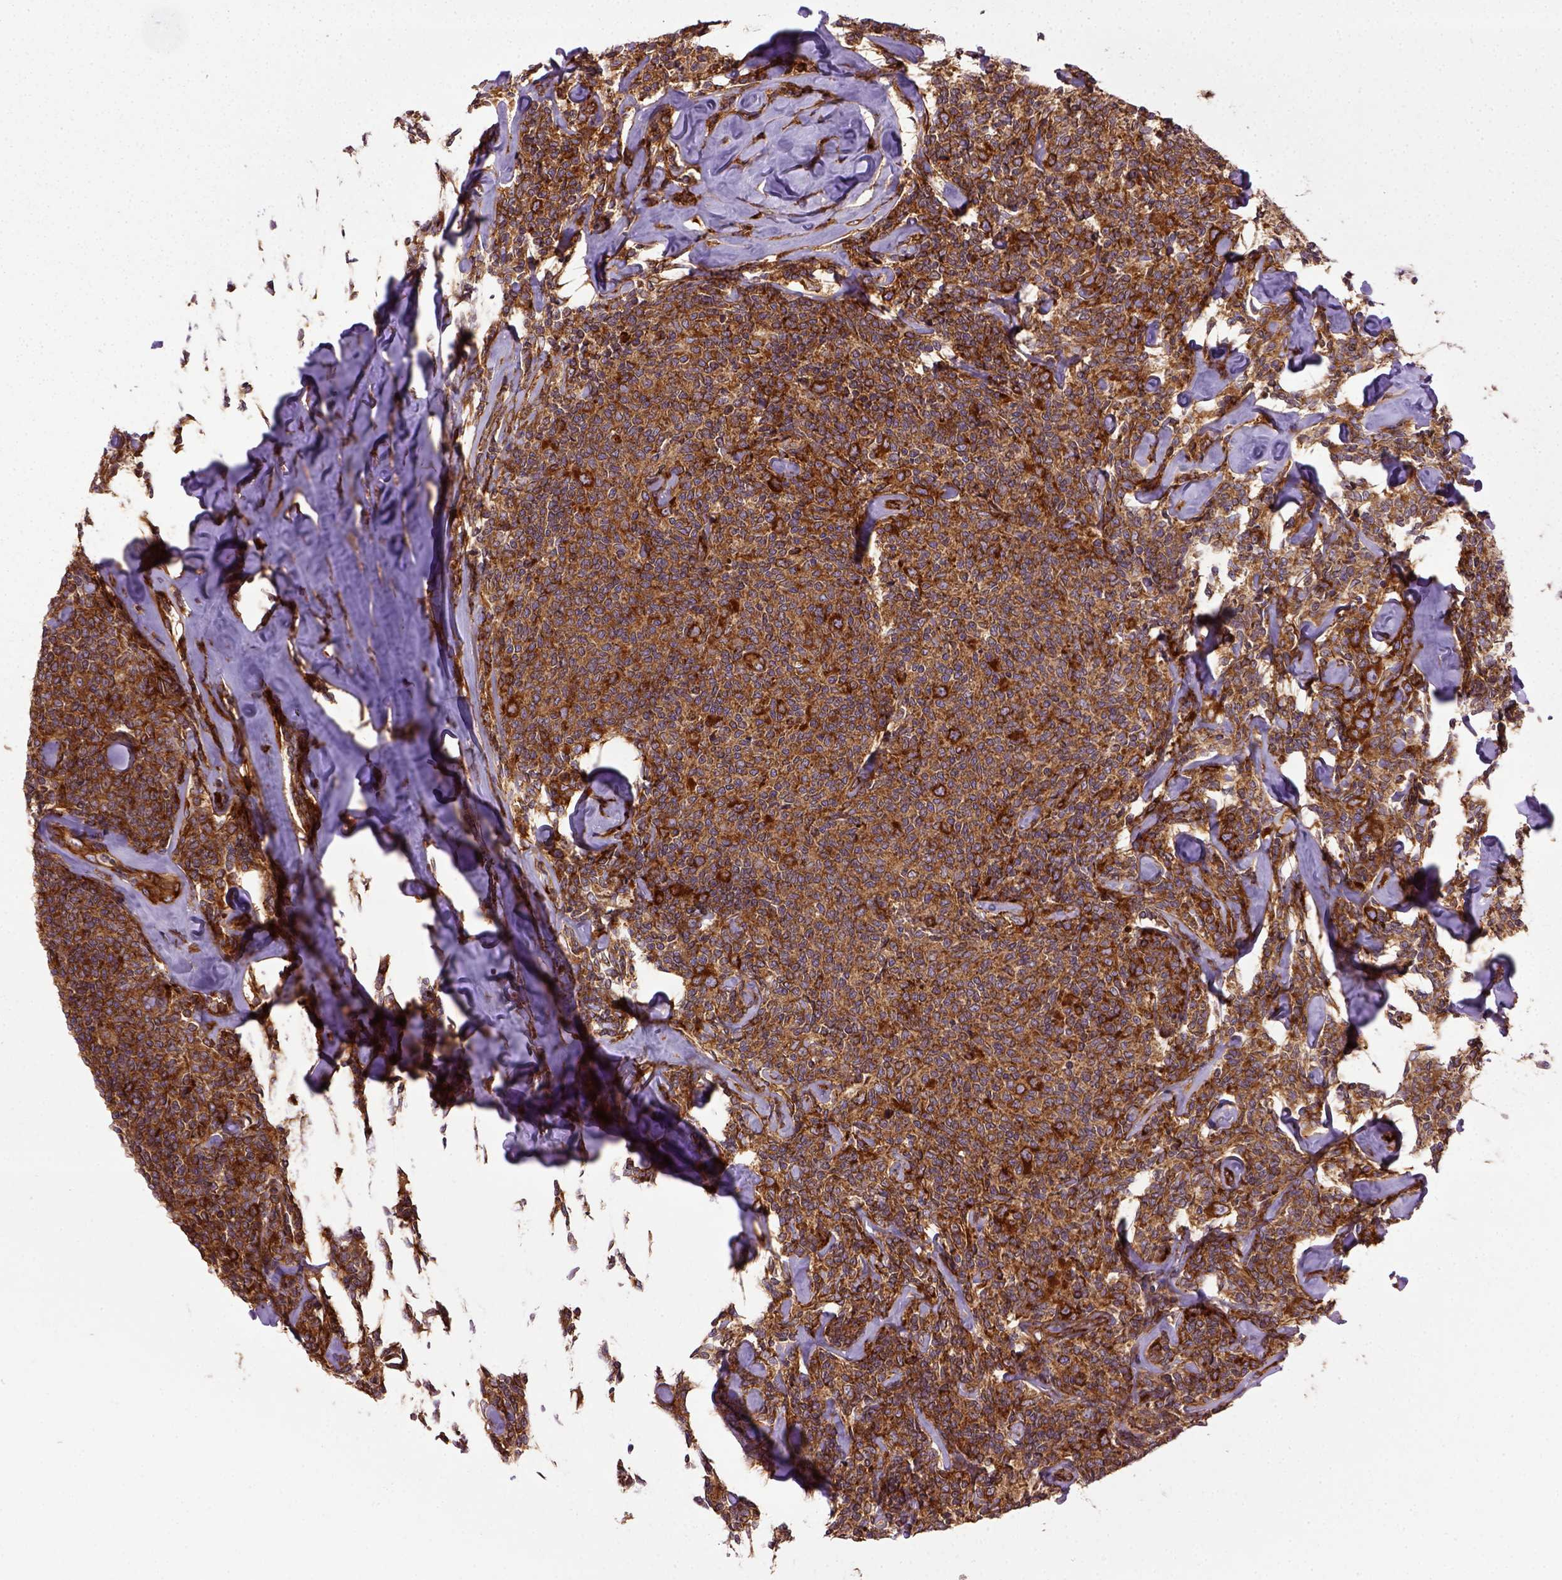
{"staining": {"intensity": "strong", "quantity": ">75%", "location": "cytoplasmic/membranous"}, "tissue": "lymphoma", "cell_type": "Tumor cells", "image_type": "cancer", "snomed": [{"axis": "morphology", "description": "Malignant lymphoma, non-Hodgkin's type, Low grade"}, {"axis": "topography", "description": "Lymph node"}], "caption": "DAB immunohistochemical staining of lymphoma demonstrates strong cytoplasmic/membranous protein staining in about >75% of tumor cells.", "gene": "CAPRIN1", "patient": {"sex": "female", "age": 56}}